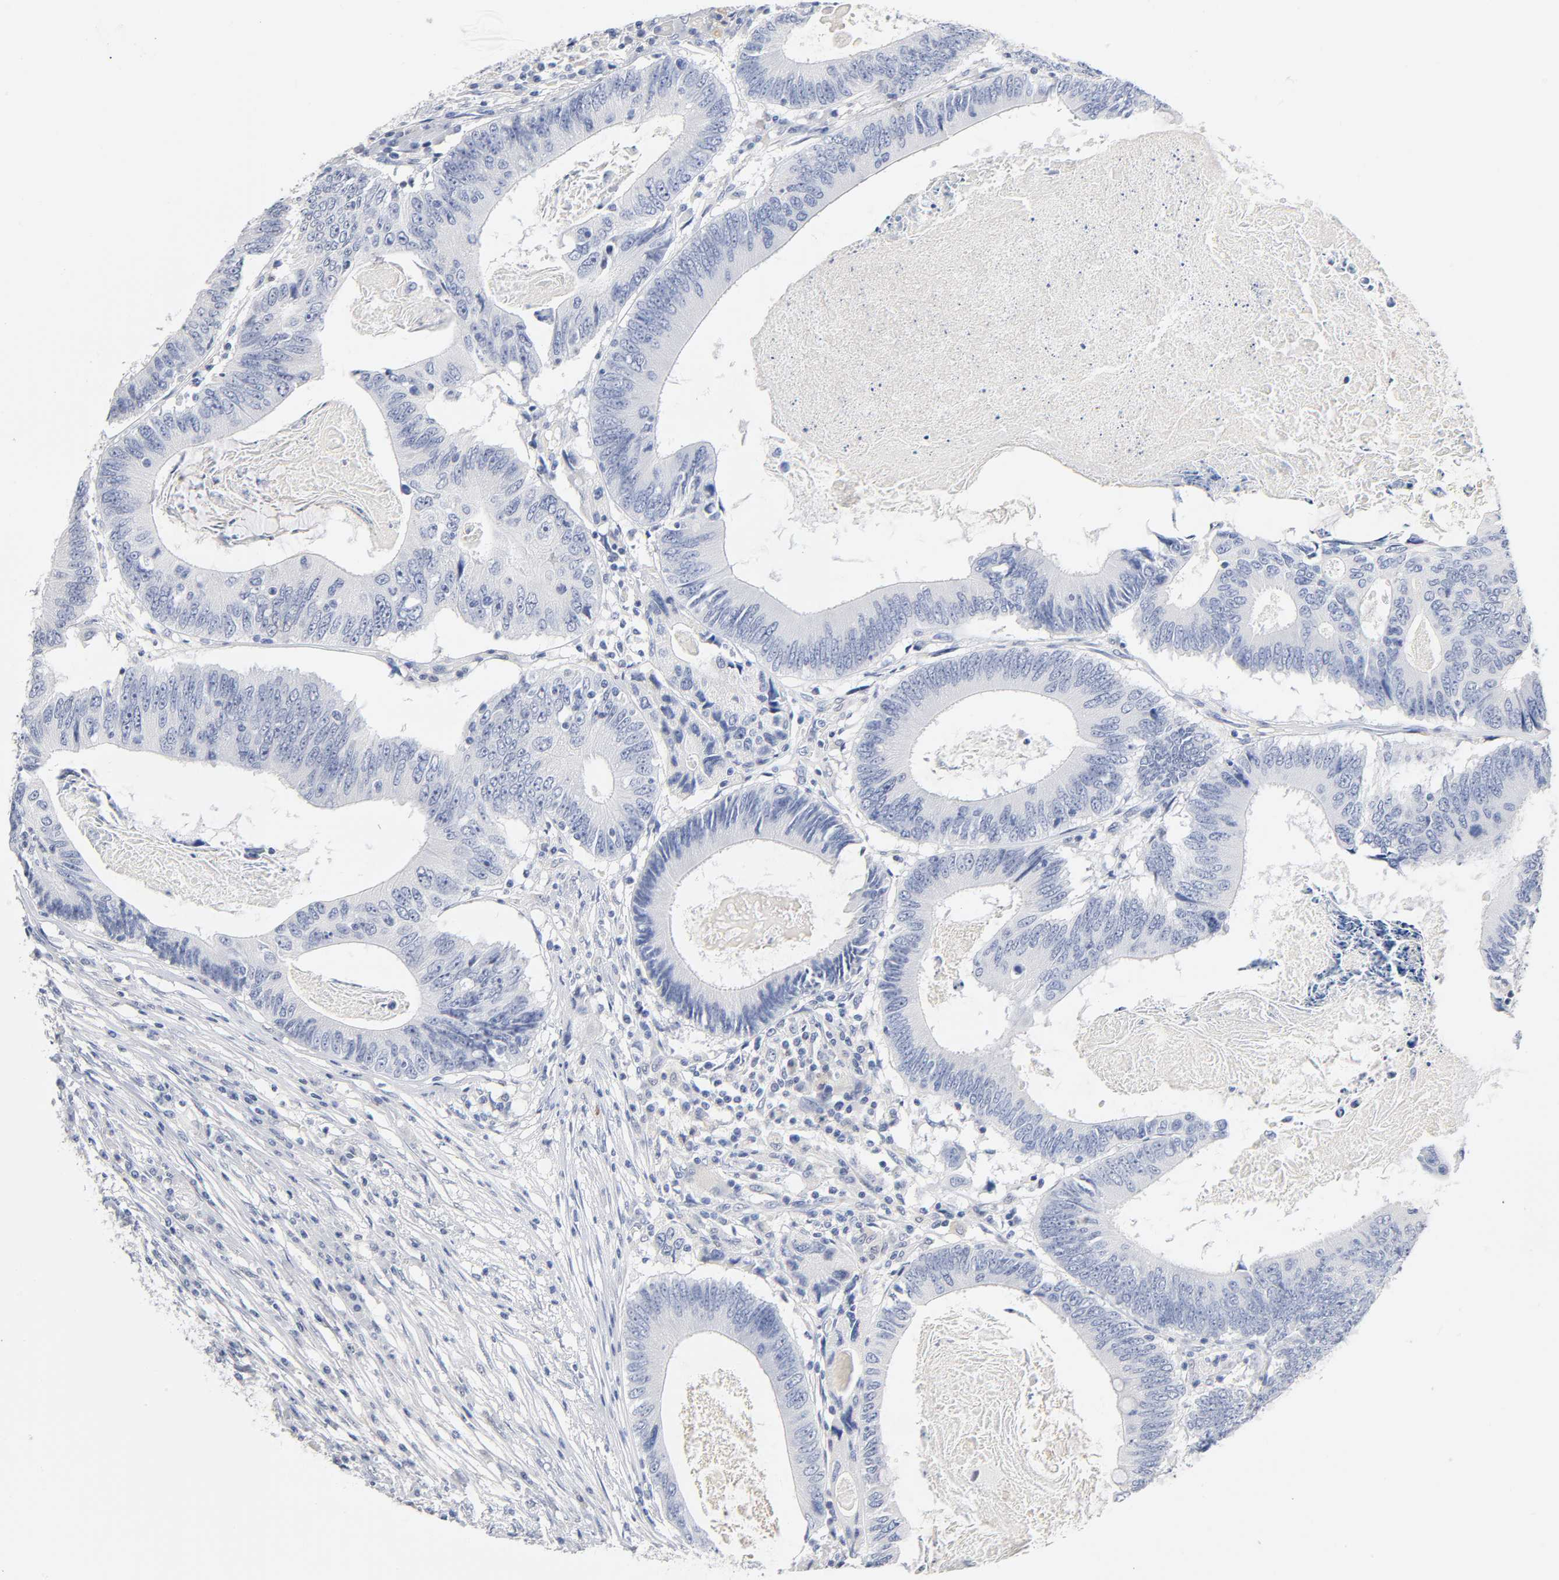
{"staining": {"intensity": "negative", "quantity": "none", "location": "none"}, "tissue": "colorectal cancer", "cell_type": "Tumor cells", "image_type": "cancer", "snomed": [{"axis": "morphology", "description": "Adenocarcinoma, NOS"}, {"axis": "topography", "description": "Colon"}], "caption": "High power microscopy histopathology image of an immunohistochemistry (IHC) photomicrograph of adenocarcinoma (colorectal), revealing no significant positivity in tumor cells. The staining was performed using DAB to visualize the protein expression in brown, while the nuclei were stained in blue with hematoxylin (Magnification: 20x).", "gene": "NFATC1", "patient": {"sex": "female", "age": 78}}